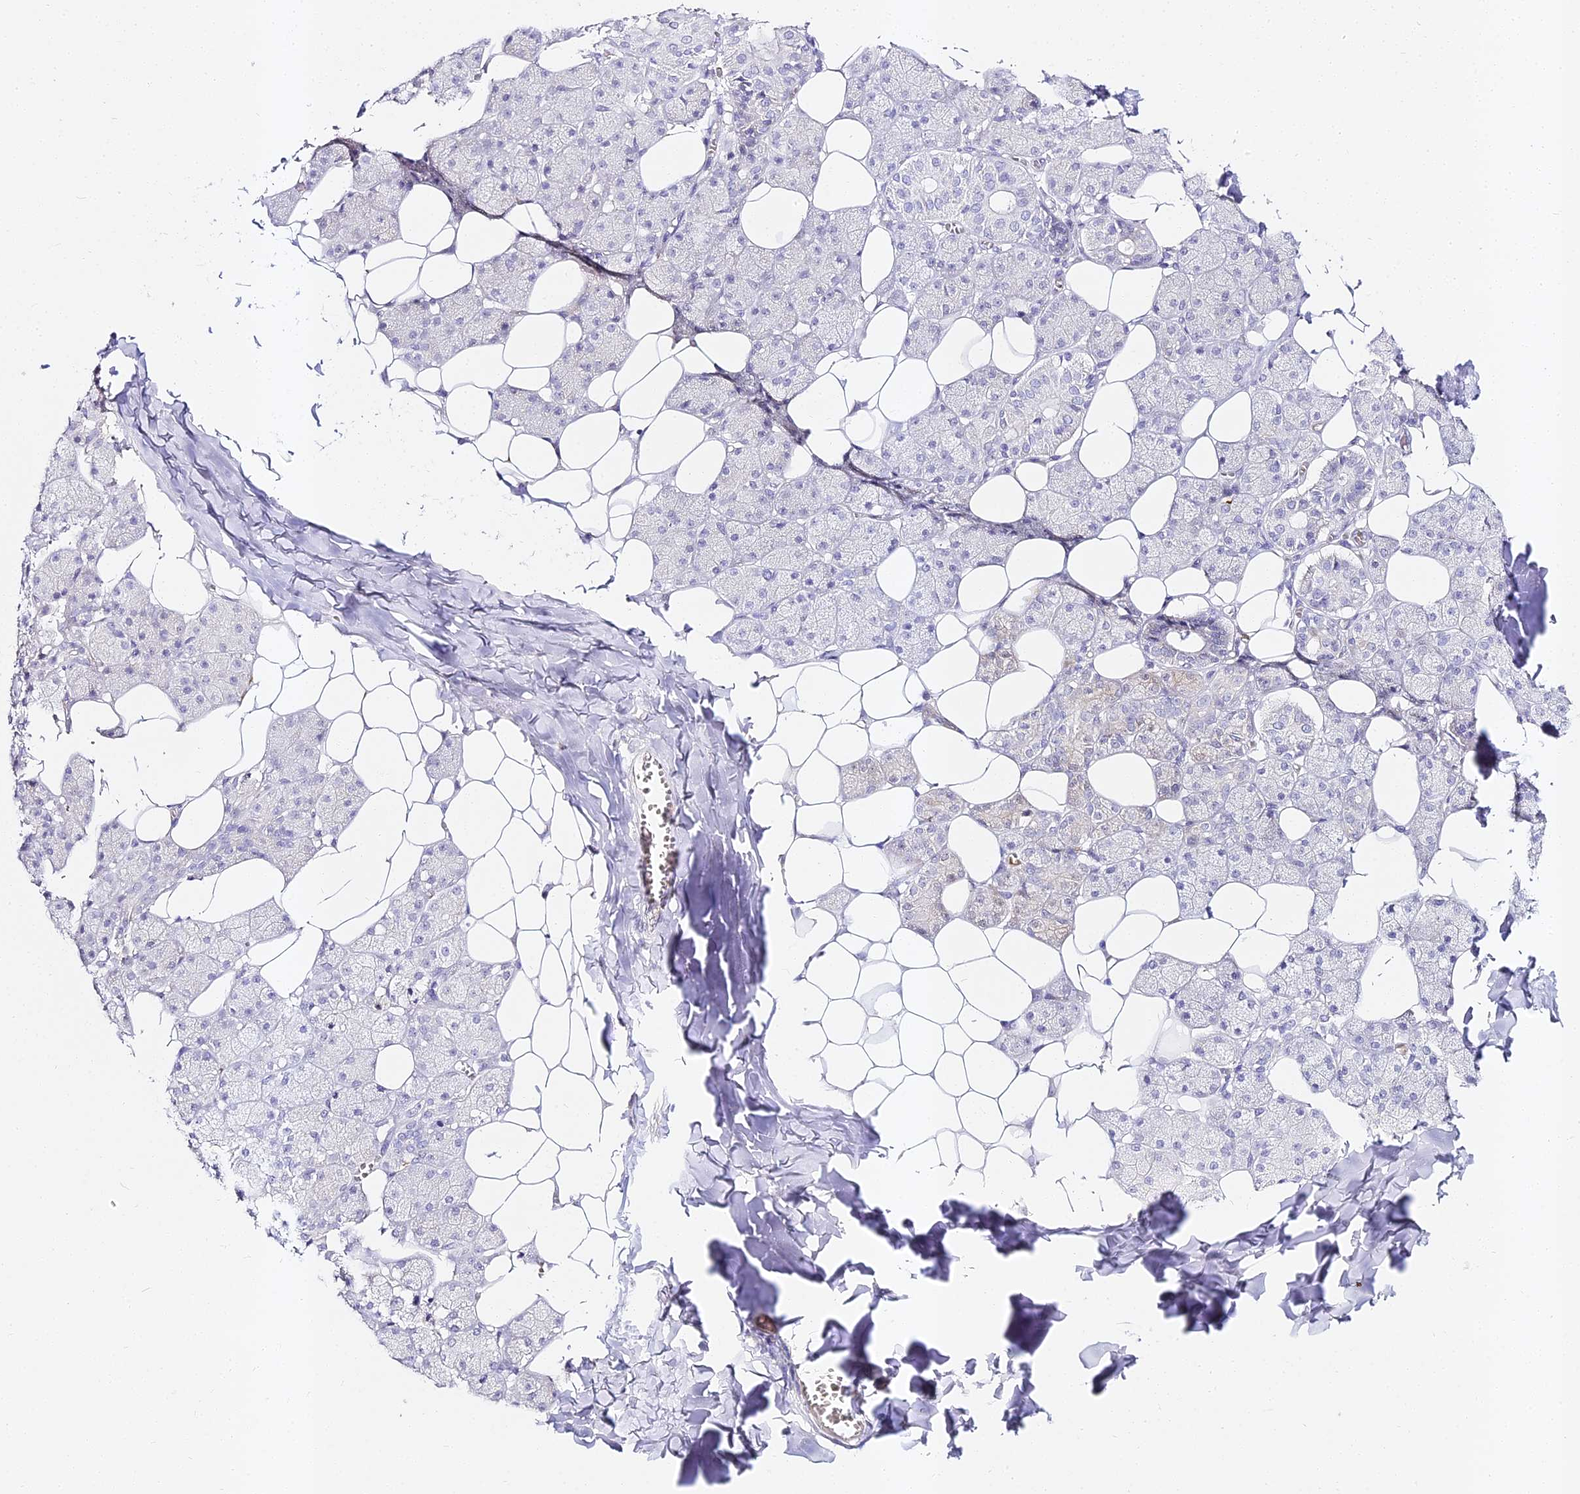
{"staining": {"intensity": "negative", "quantity": "none", "location": "none"}, "tissue": "salivary gland", "cell_type": "Glandular cells", "image_type": "normal", "snomed": [{"axis": "morphology", "description": "Normal tissue, NOS"}, {"axis": "topography", "description": "Salivary gland"}], "caption": "Immunohistochemistry image of normal salivary gland: salivary gland stained with DAB (3,3'-diaminobenzidine) reveals no significant protein expression in glandular cells. (IHC, brightfield microscopy, high magnification).", "gene": "ALPG", "patient": {"sex": "female", "age": 33}}